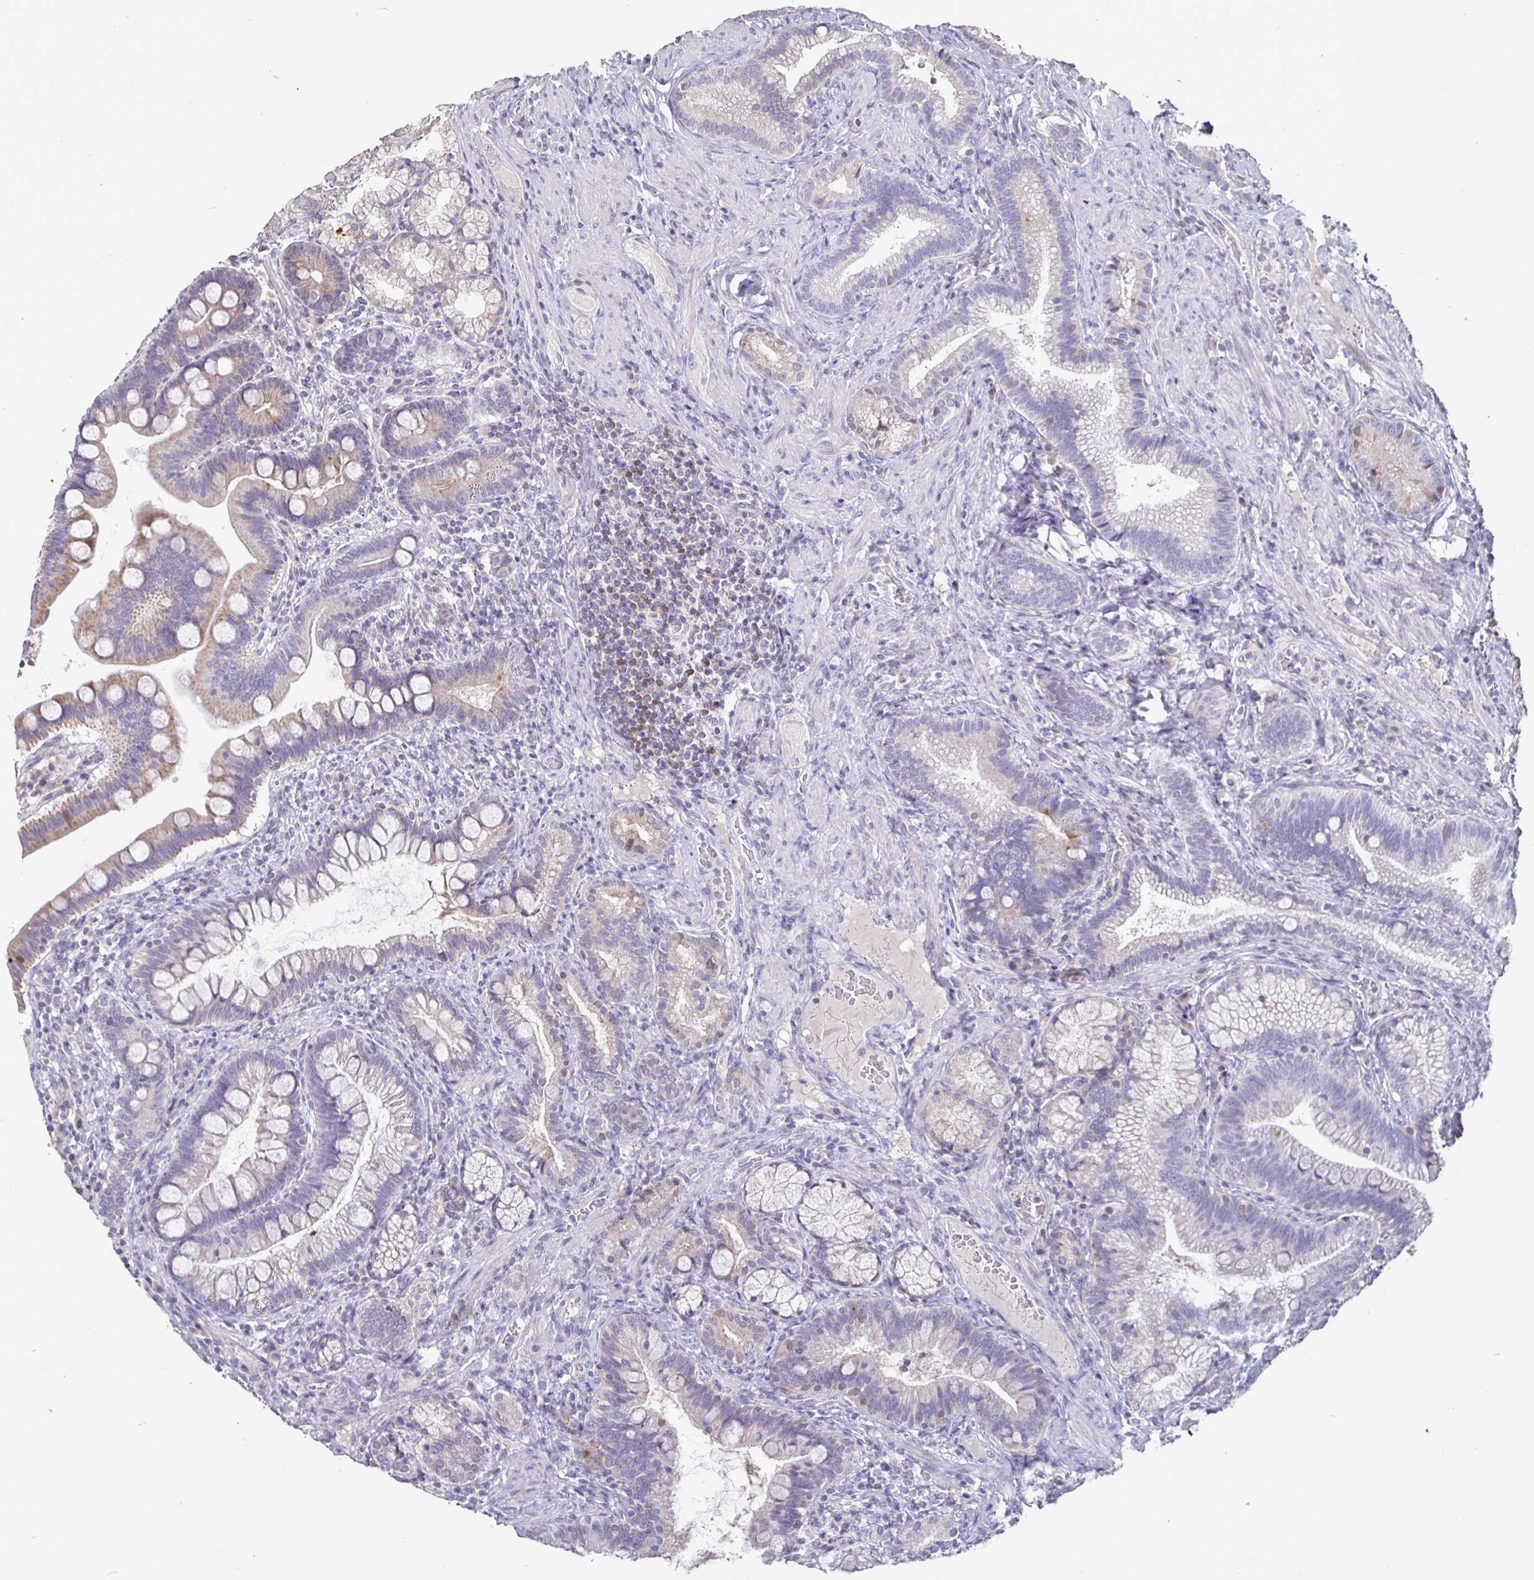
{"staining": {"intensity": "moderate", "quantity": "25%-75%", "location": "cytoplasmic/membranous"}, "tissue": "duodenum", "cell_type": "Glandular cells", "image_type": "normal", "snomed": [{"axis": "morphology", "description": "Normal tissue, NOS"}, {"axis": "topography", "description": "Pancreas"}, {"axis": "topography", "description": "Duodenum"}], "caption": "Duodenum stained with DAB immunohistochemistry (IHC) displays medium levels of moderate cytoplasmic/membranous positivity in approximately 25%-75% of glandular cells.", "gene": "SHISA4", "patient": {"sex": "male", "age": 59}}